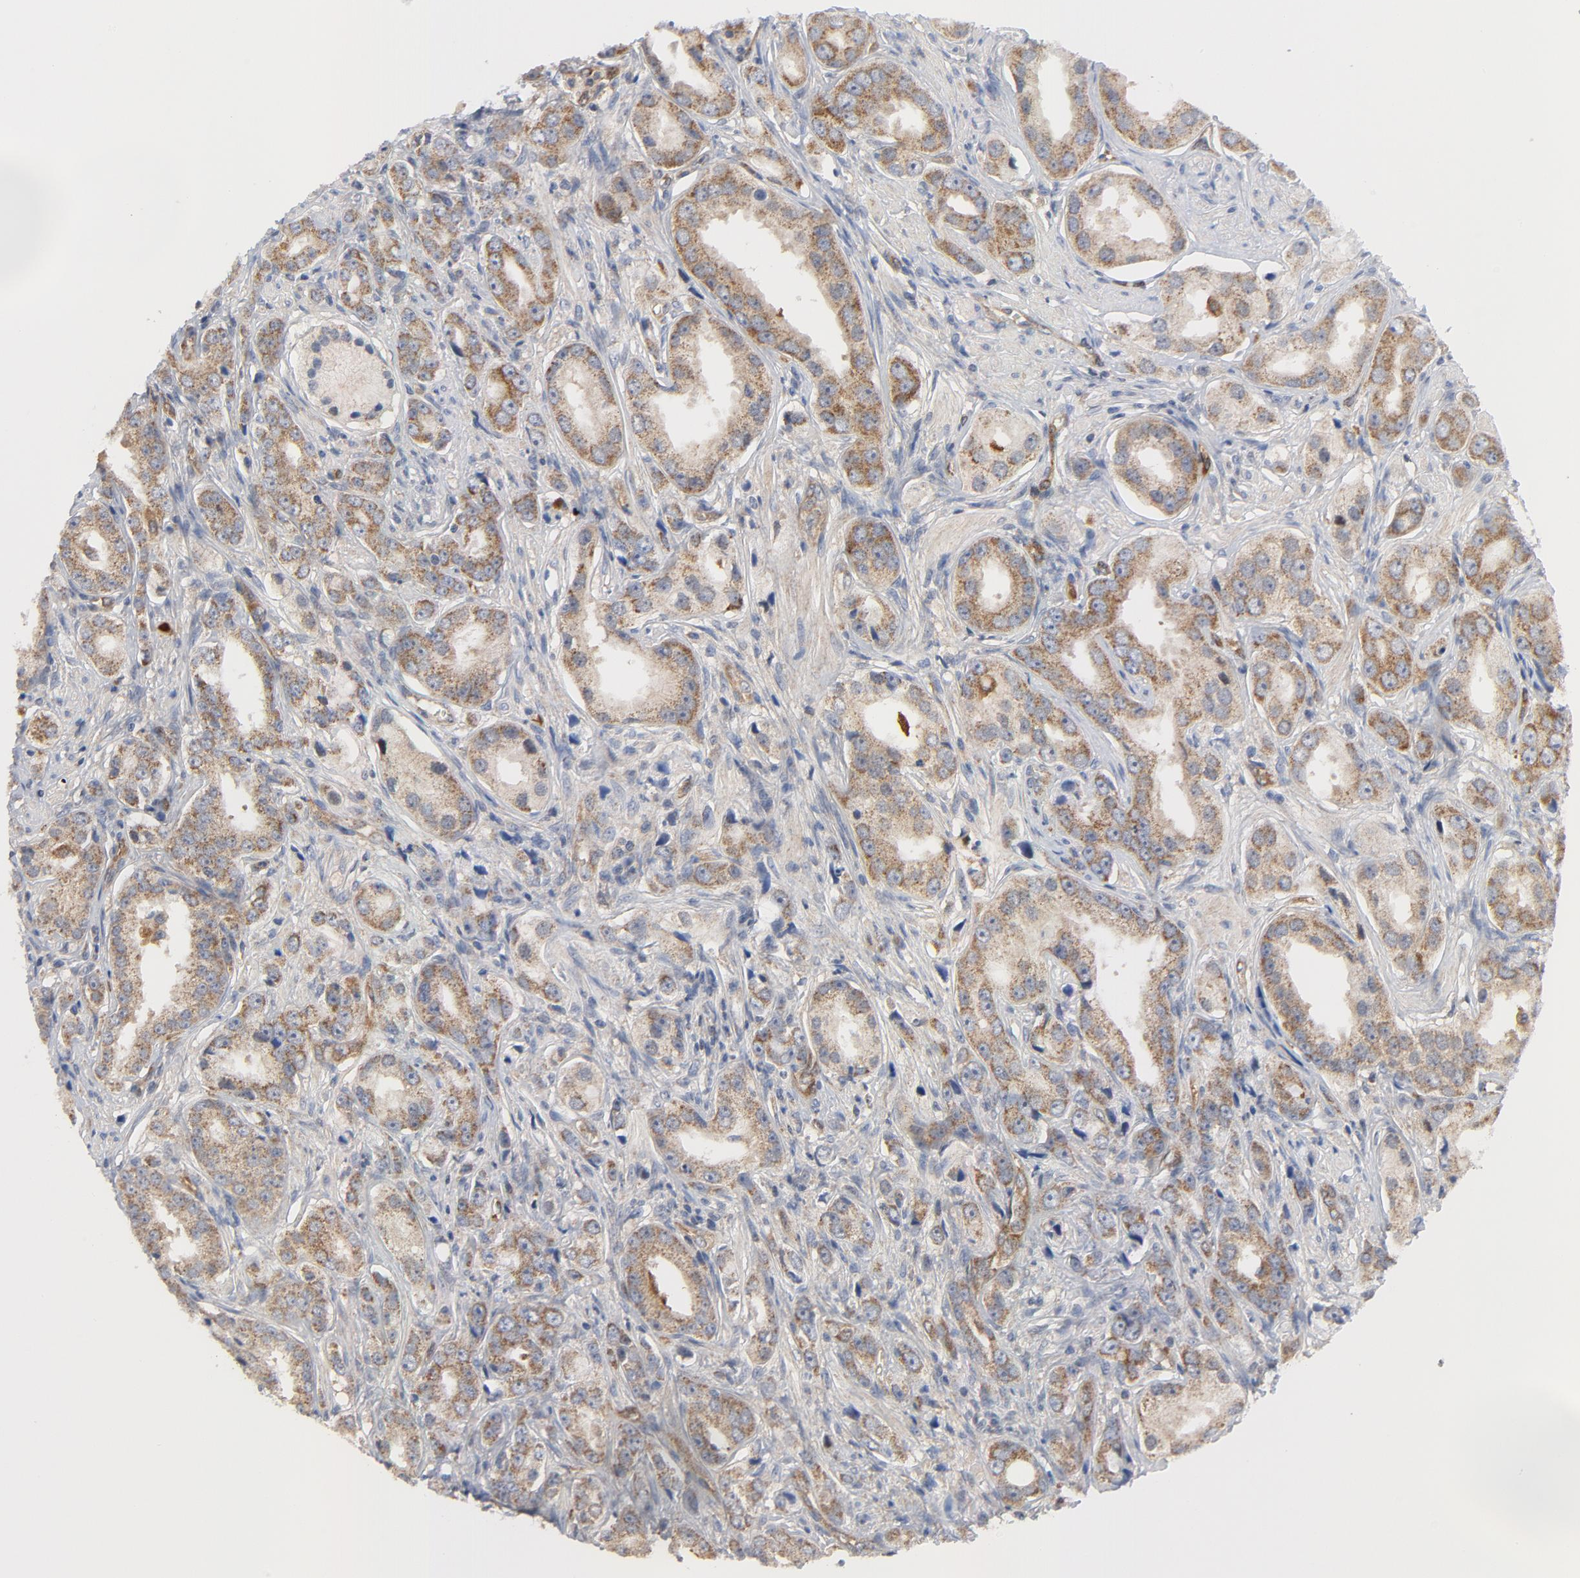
{"staining": {"intensity": "moderate", "quantity": ">75%", "location": "cytoplasmic/membranous"}, "tissue": "prostate cancer", "cell_type": "Tumor cells", "image_type": "cancer", "snomed": [{"axis": "morphology", "description": "Adenocarcinoma, Medium grade"}, {"axis": "topography", "description": "Prostate"}], "caption": "DAB (3,3'-diaminobenzidine) immunohistochemical staining of prostate cancer (medium-grade adenocarcinoma) exhibits moderate cytoplasmic/membranous protein staining in about >75% of tumor cells.", "gene": "RAPGEF4", "patient": {"sex": "male", "age": 53}}